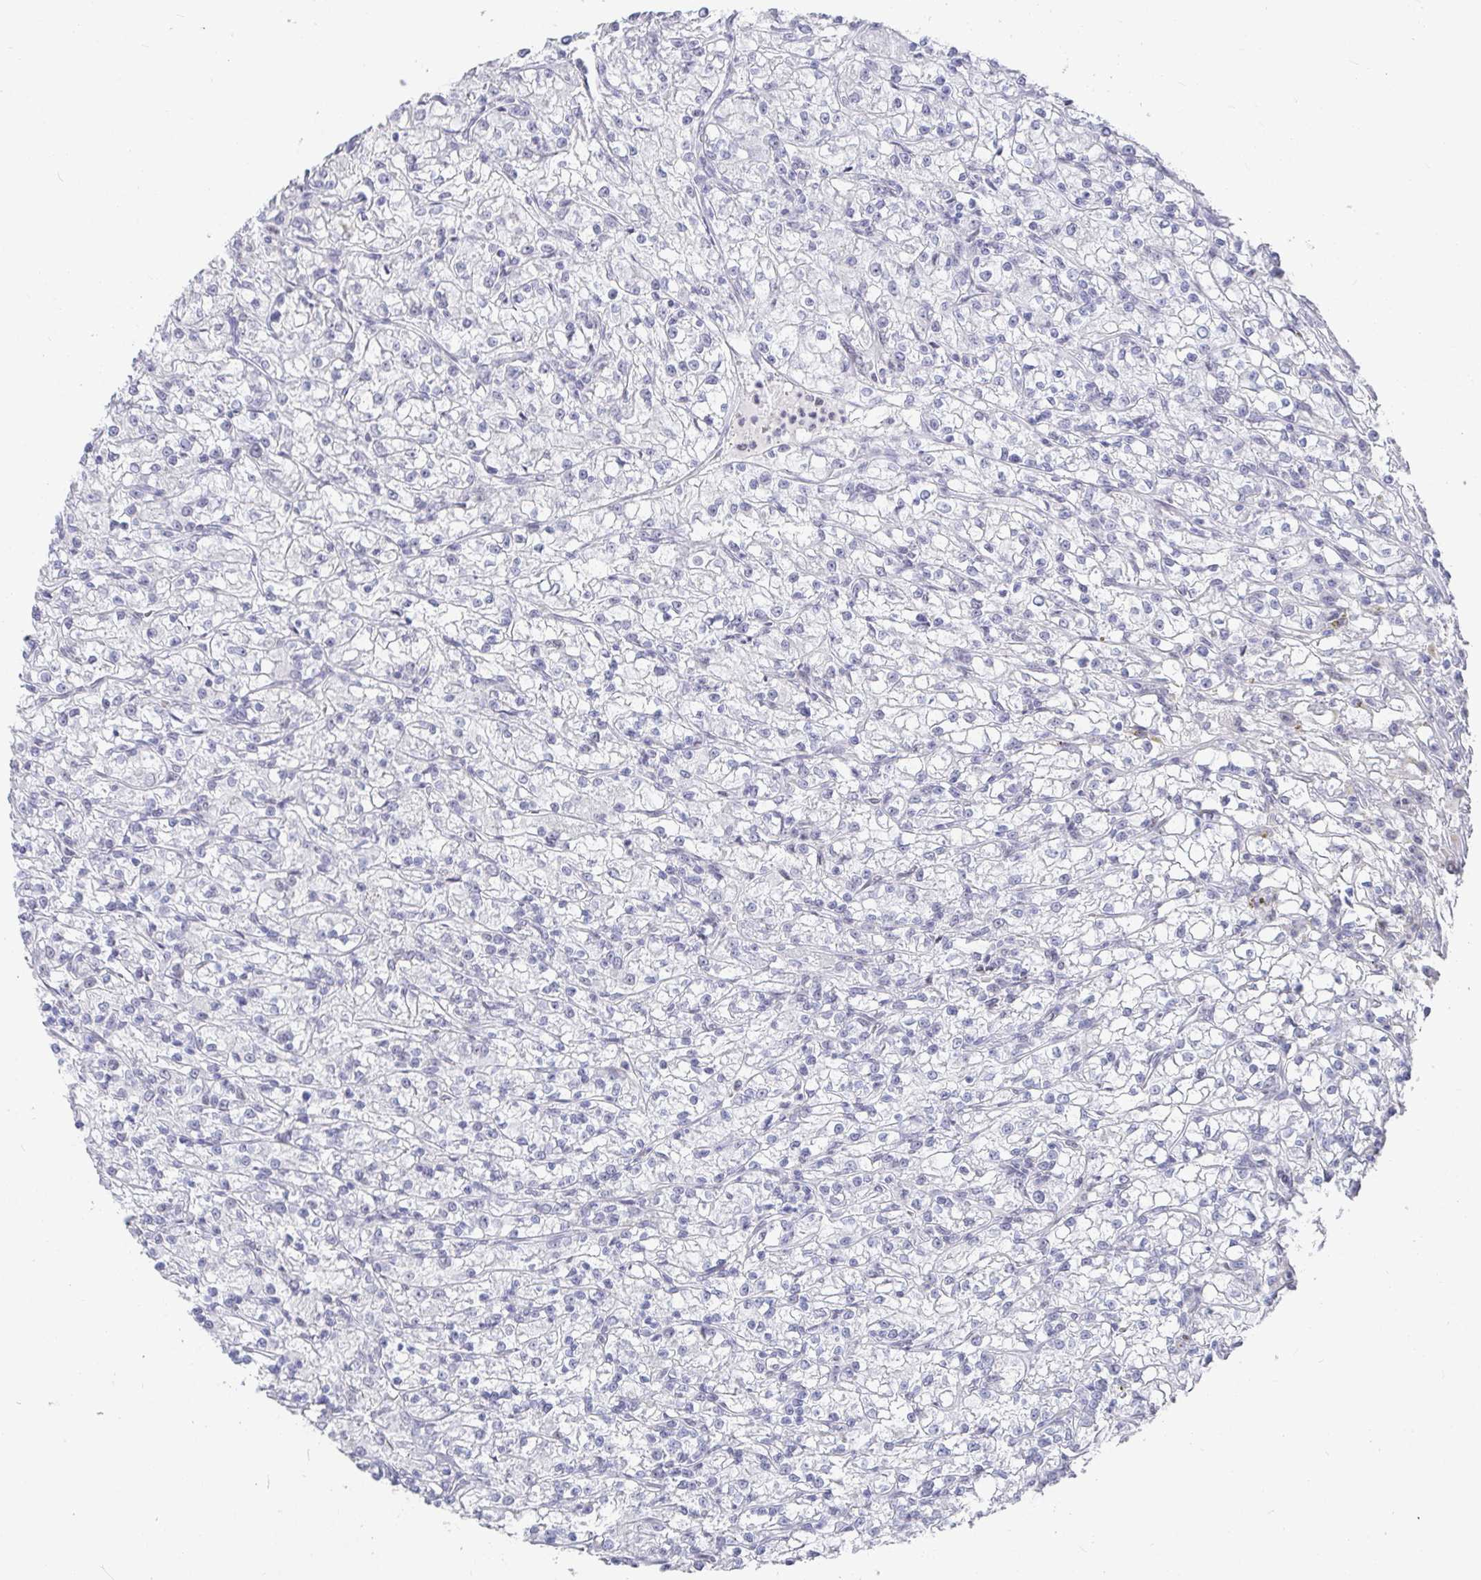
{"staining": {"intensity": "negative", "quantity": "none", "location": "none"}, "tissue": "renal cancer", "cell_type": "Tumor cells", "image_type": "cancer", "snomed": [{"axis": "morphology", "description": "Adenocarcinoma, NOS"}, {"axis": "topography", "description": "Kidney"}], "caption": "An immunohistochemistry photomicrograph of renal cancer is shown. There is no staining in tumor cells of renal cancer. Nuclei are stained in blue.", "gene": "RCOR1", "patient": {"sex": "female", "age": 59}}